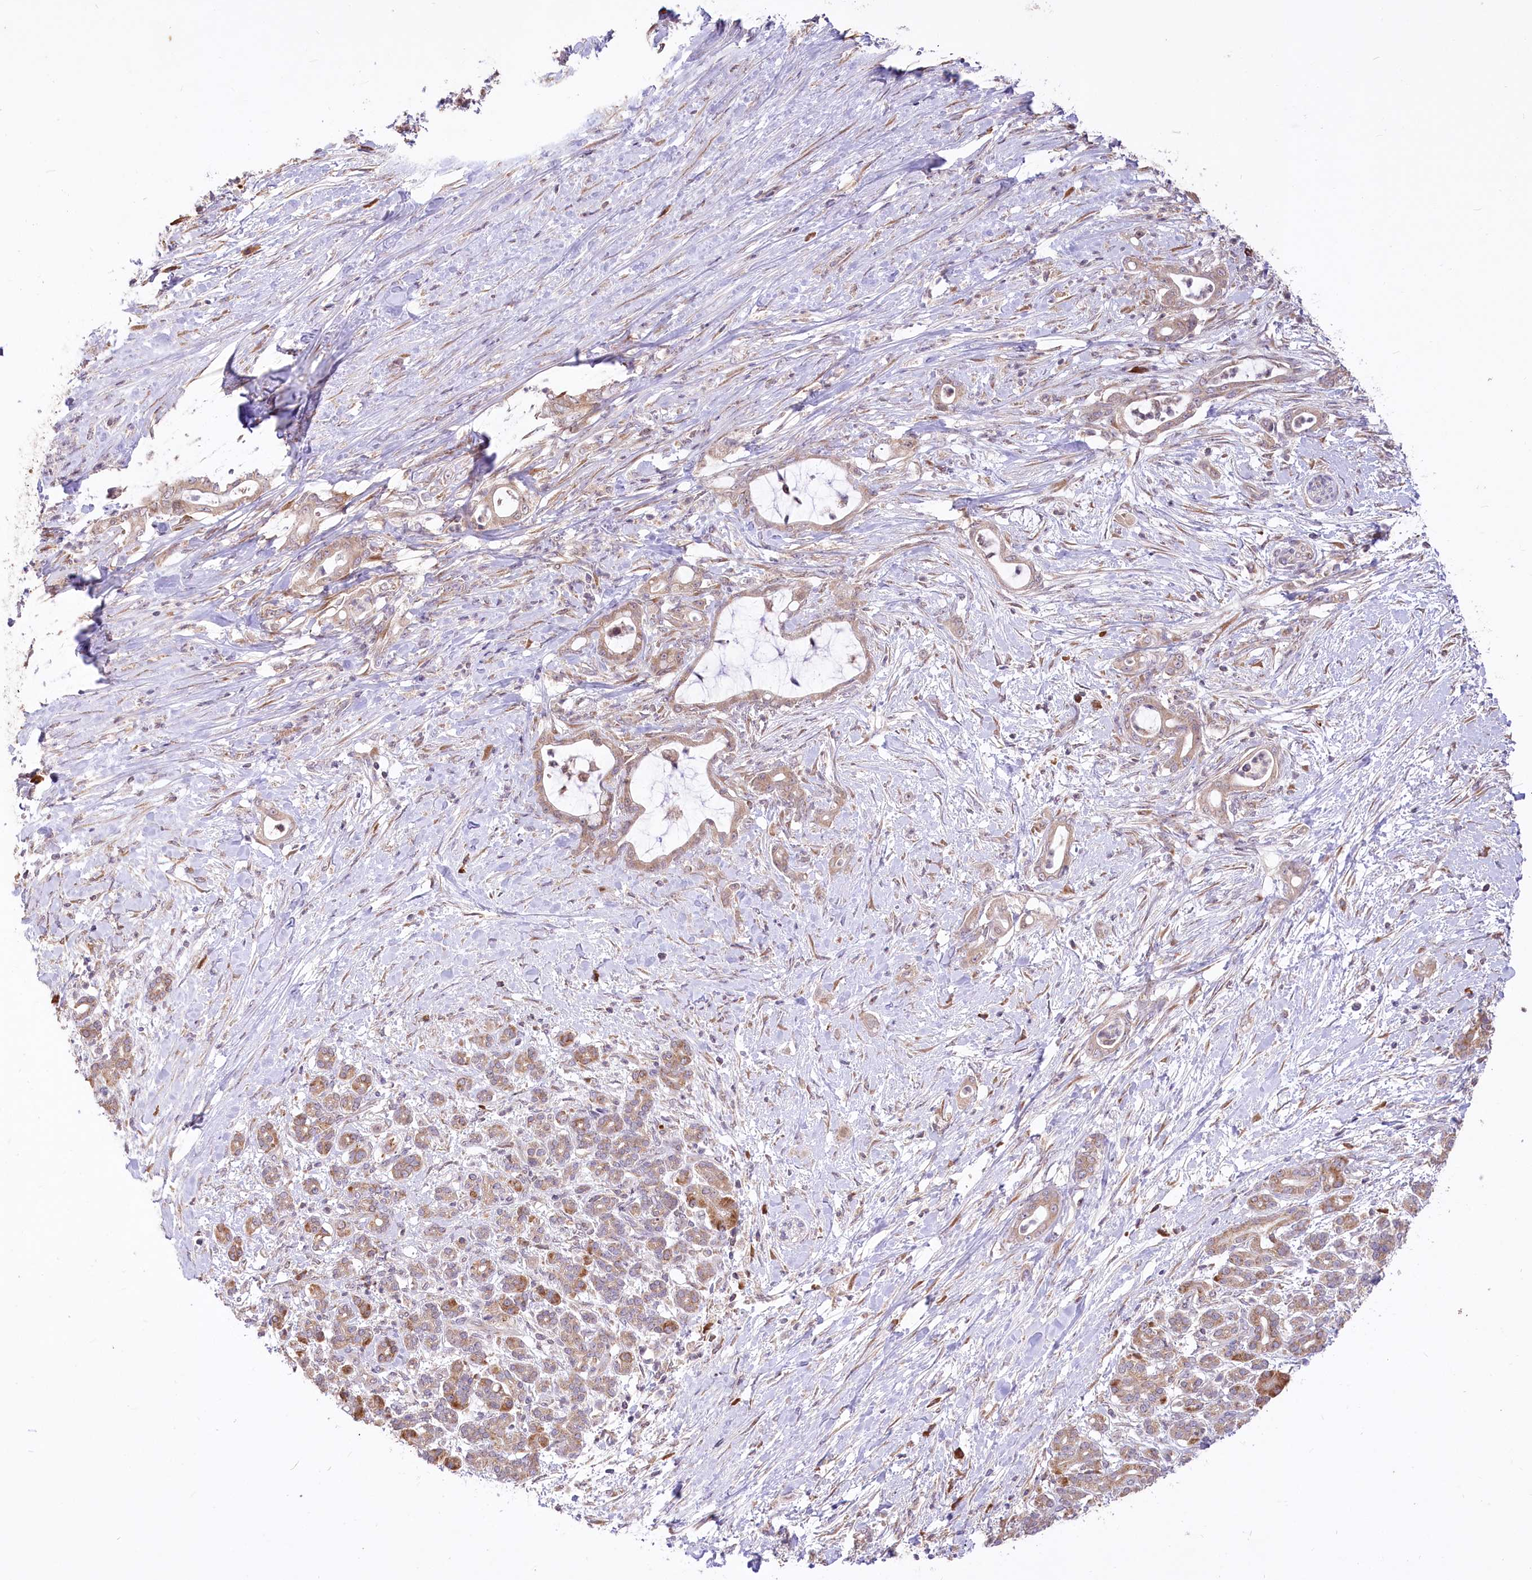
{"staining": {"intensity": "moderate", "quantity": ">75%", "location": "cytoplasmic/membranous"}, "tissue": "pancreatic cancer", "cell_type": "Tumor cells", "image_type": "cancer", "snomed": [{"axis": "morphology", "description": "Adenocarcinoma, NOS"}, {"axis": "topography", "description": "Pancreas"}], "caption": "Pancreatic cancer stained with DAB (3,3'-diaminobenzidine) immunohistochemistry (IHC) shows medium levels of moderate cytoplasmic/membranous positivity in about >75% of tumor cells. Nuclei are stained in blue.", "gene": "STT3B", "patient": {"sex": "female", "age": 55}}